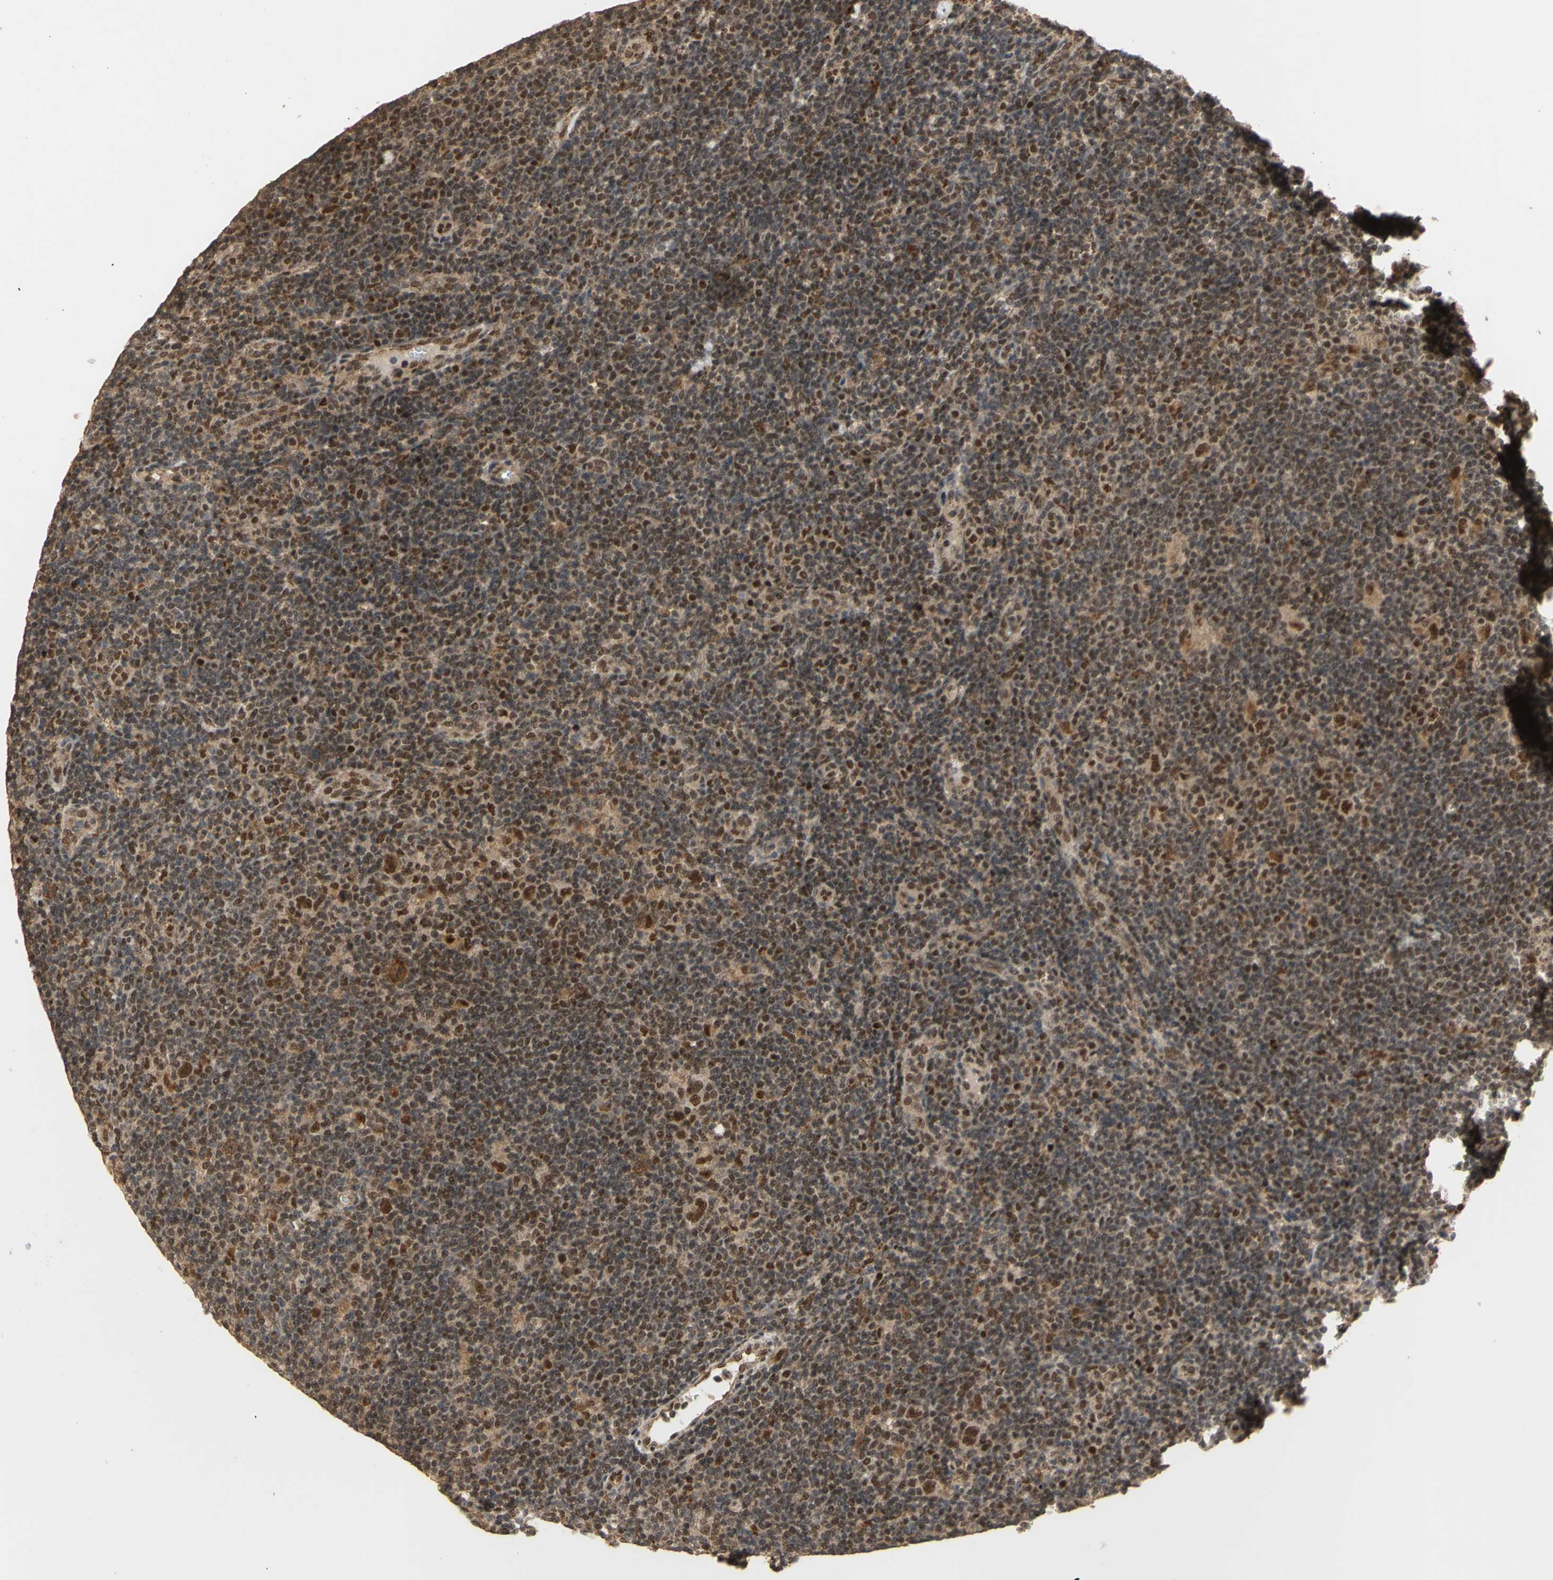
{"staining": {"intensity": "moderate", "quantity": ">75%", "location": "cytoplasmic/membranous,nuclear"}, "tissue": "lymphoma", "cell_type": "Tumor cells", "image_type": "cancer", "snomed": [{"axis": "morphology", "description": "Hodgkin's disease, NOS"}, {"axis": "topography", "description": "Lymph node"}], "caption": "DAB (3,3'-diaminobenzidine) immunohistochemical staining of human Hodgkin's disease demonstrates moderate cytoplasmic/membranous and nuclear protein expression in about >75% of tumor cells.", "gene": "GTF2E2", "patient": {"sex": "female", "age": 57}}